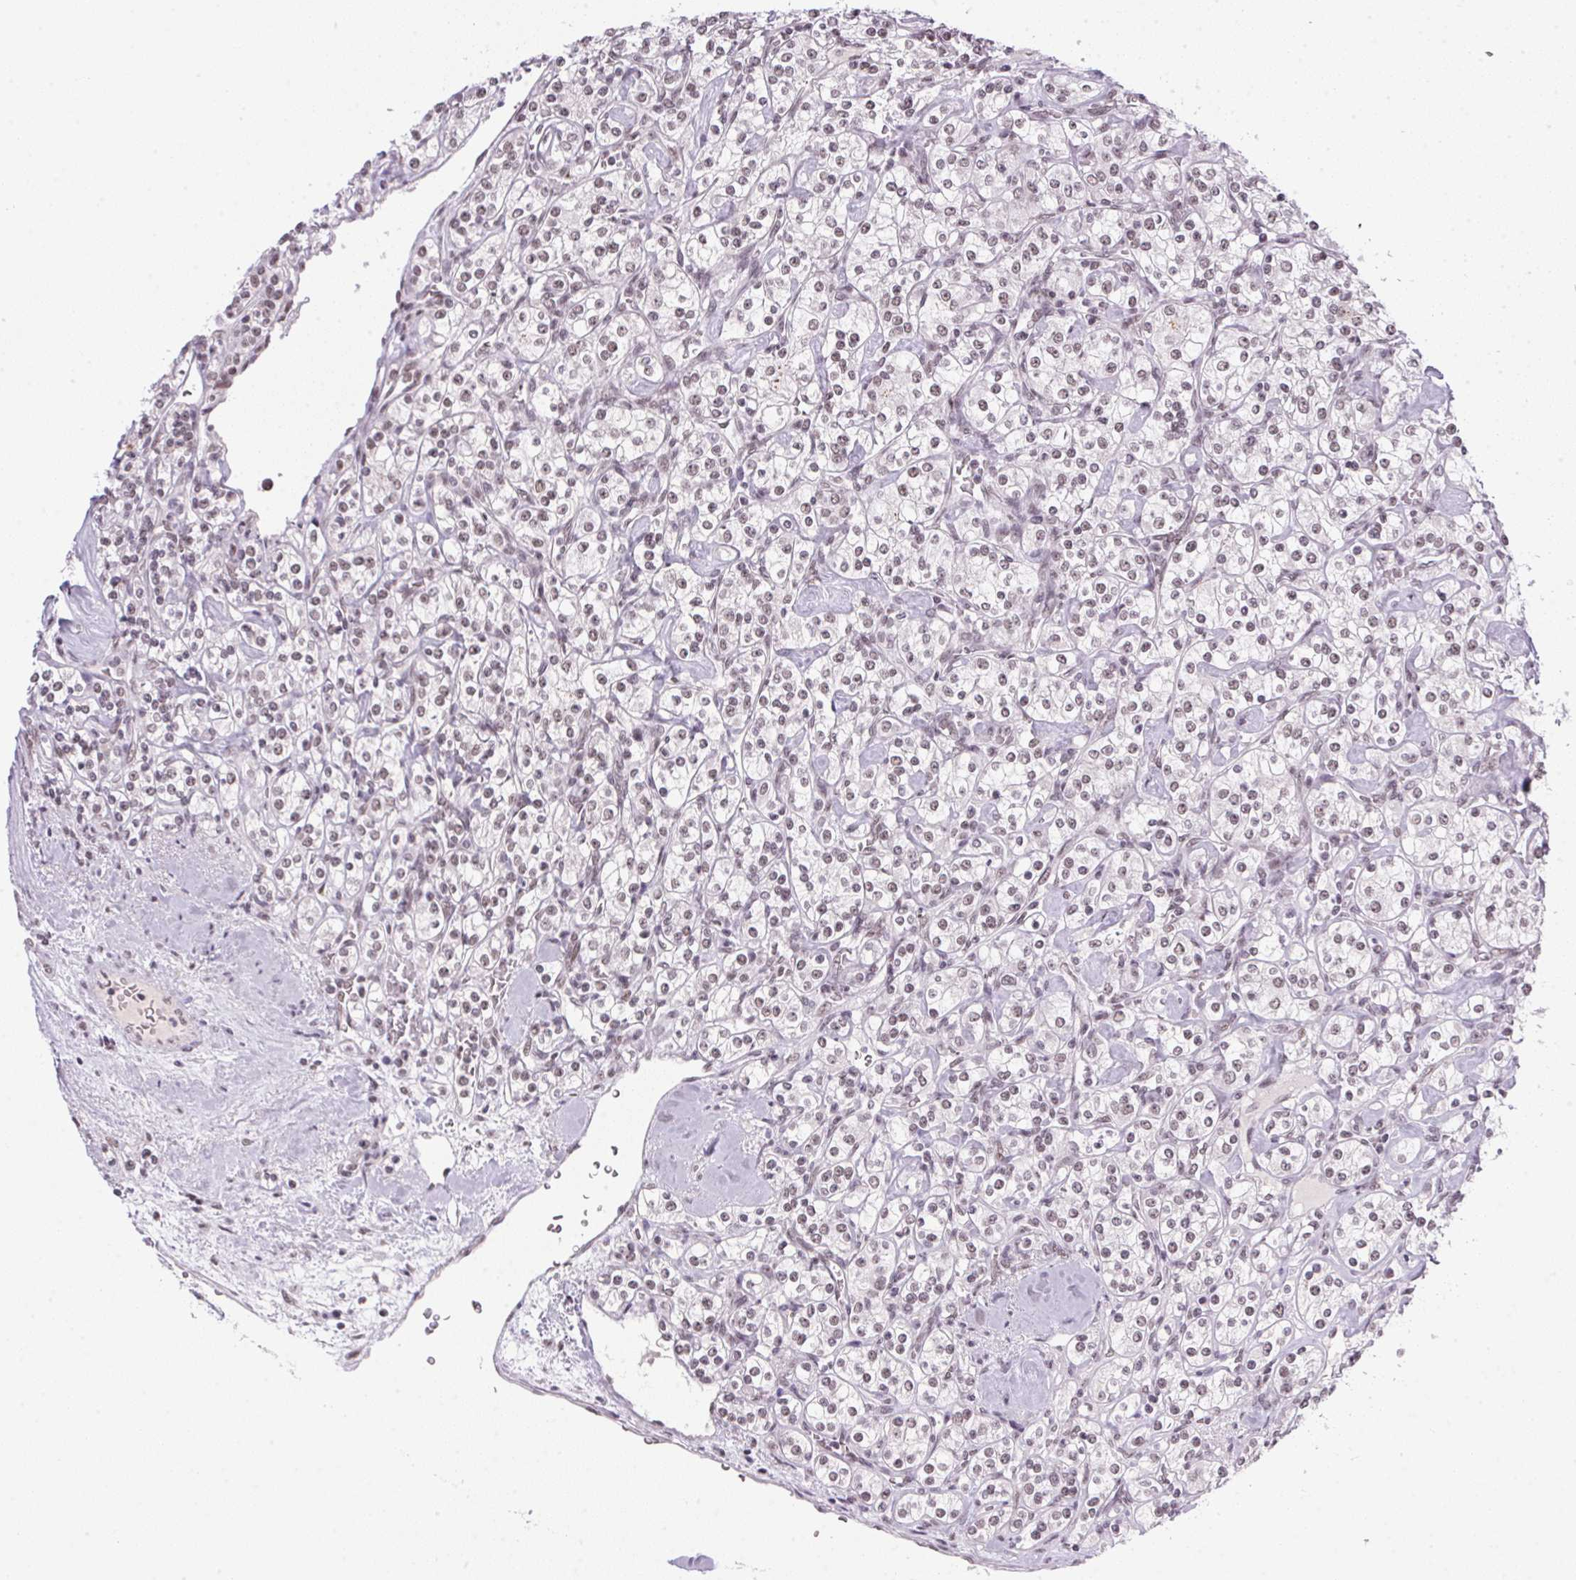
{"staining": {"intensity": "weak", "quantity": "<25%", "location": "nuclear"}, "tissue": "renal cancer", "cell_type": "Tumor cells", "image_type": "cancer", "snomed": [{"axis": "morphology", "description": "Adenocarcinoma, NOS"}, {"axis": "topography", "description": "Kidney"}], "caption": "Human renal cancer stained for a protein using immunohistochemistry (IHC) exhibits no positivity in tumor cells.", "gene": "SRSF7", "patient": {"sex": "male", "age": 77}}